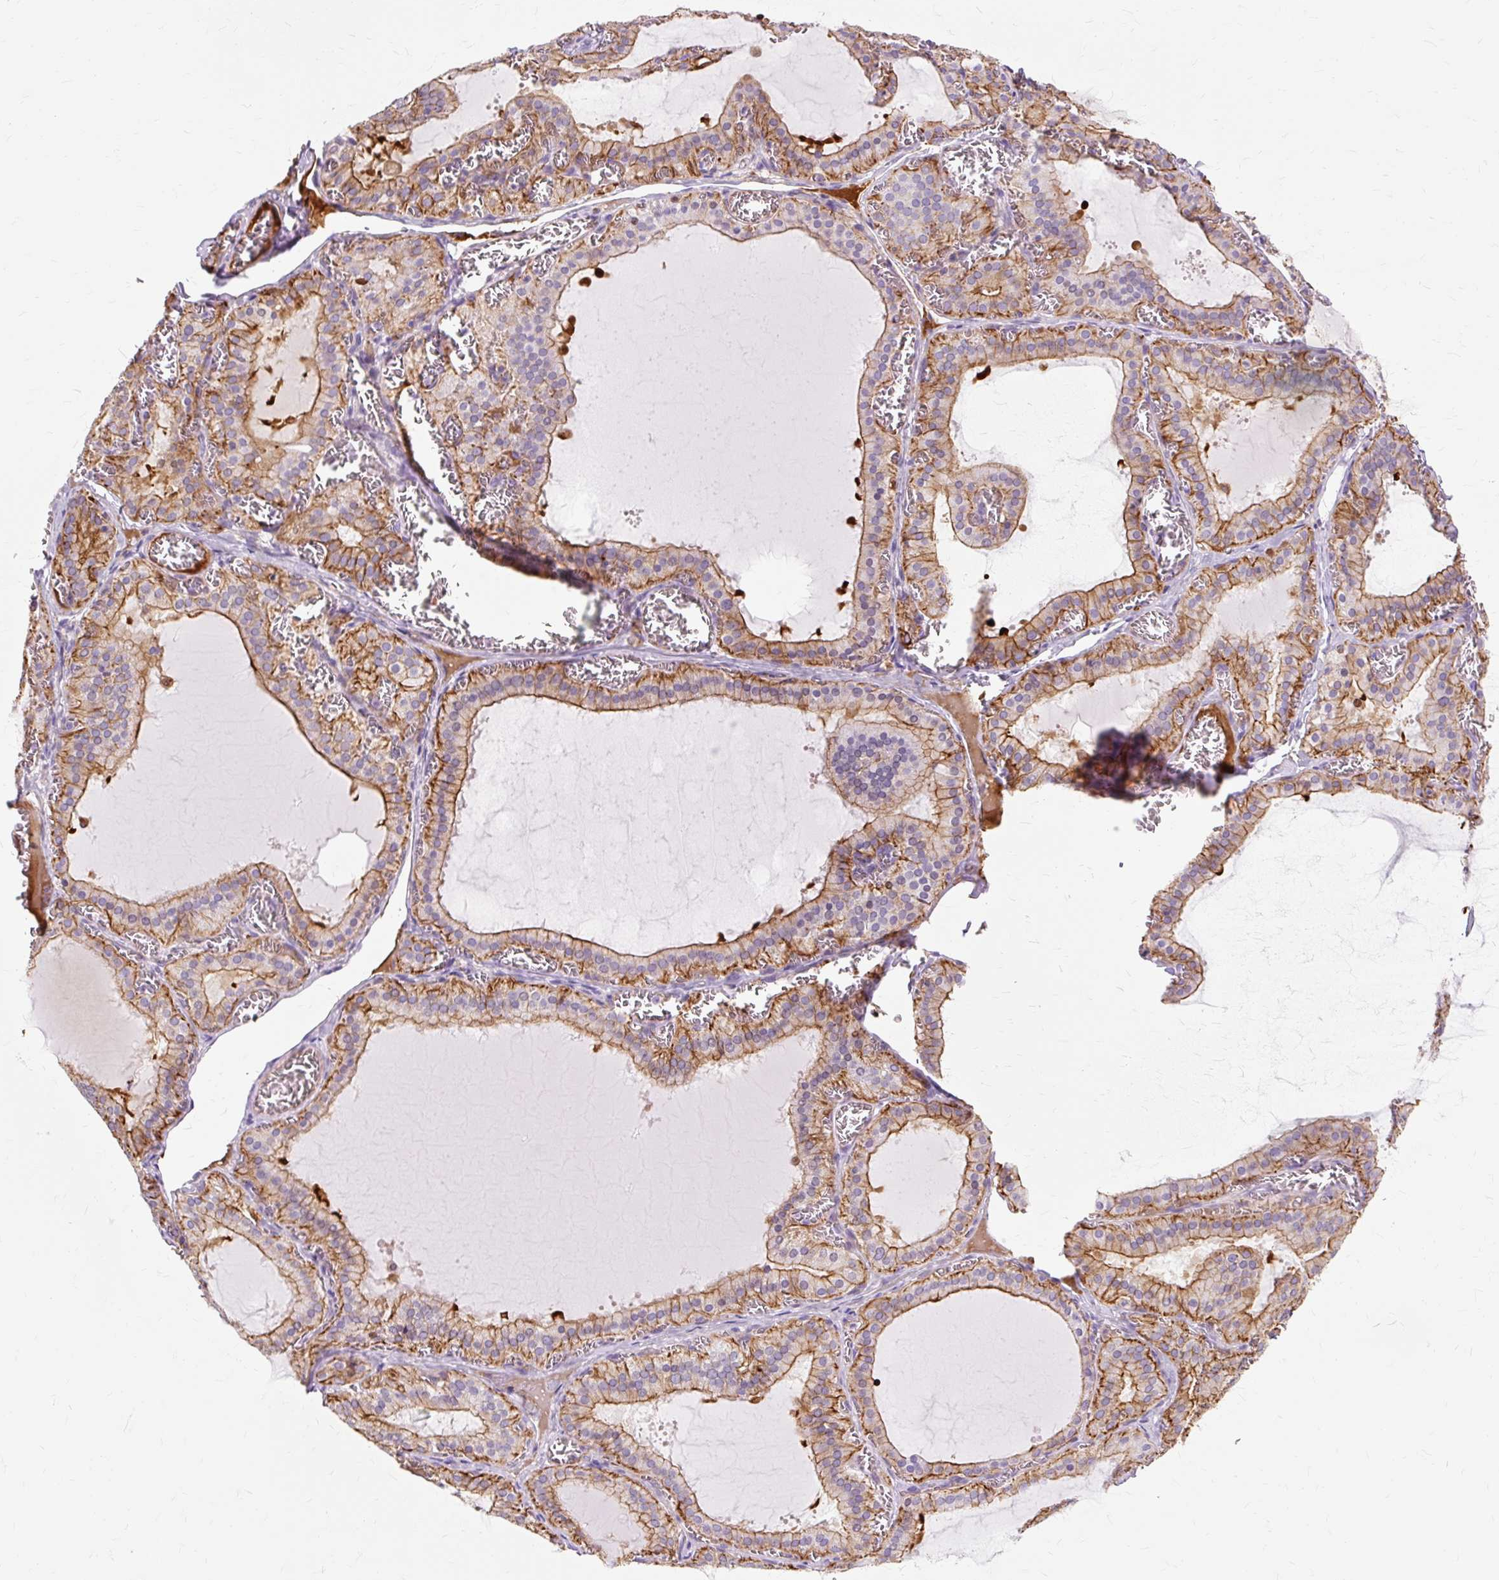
{"staining": {"intensity": "strong", "quantity": ">75%", "location": "cytoplasmic/membranous"}, "tissue": "thyroid gland", "cell_type": "Glandular cells", "image_type": "normal", "snomed": [{"axis": "morphology", "description": "Normal tissue, NOS"}, {"axis": "topography", "description": "Thyroid gland"}], "caption": "Thyroid gland stained with a brown dye reveals strong cytoplasmic/membranous positive expression in about >75% of glandular cells.", "gene": "DCTN4", "patient": {"sex": "female", "age": 30}}